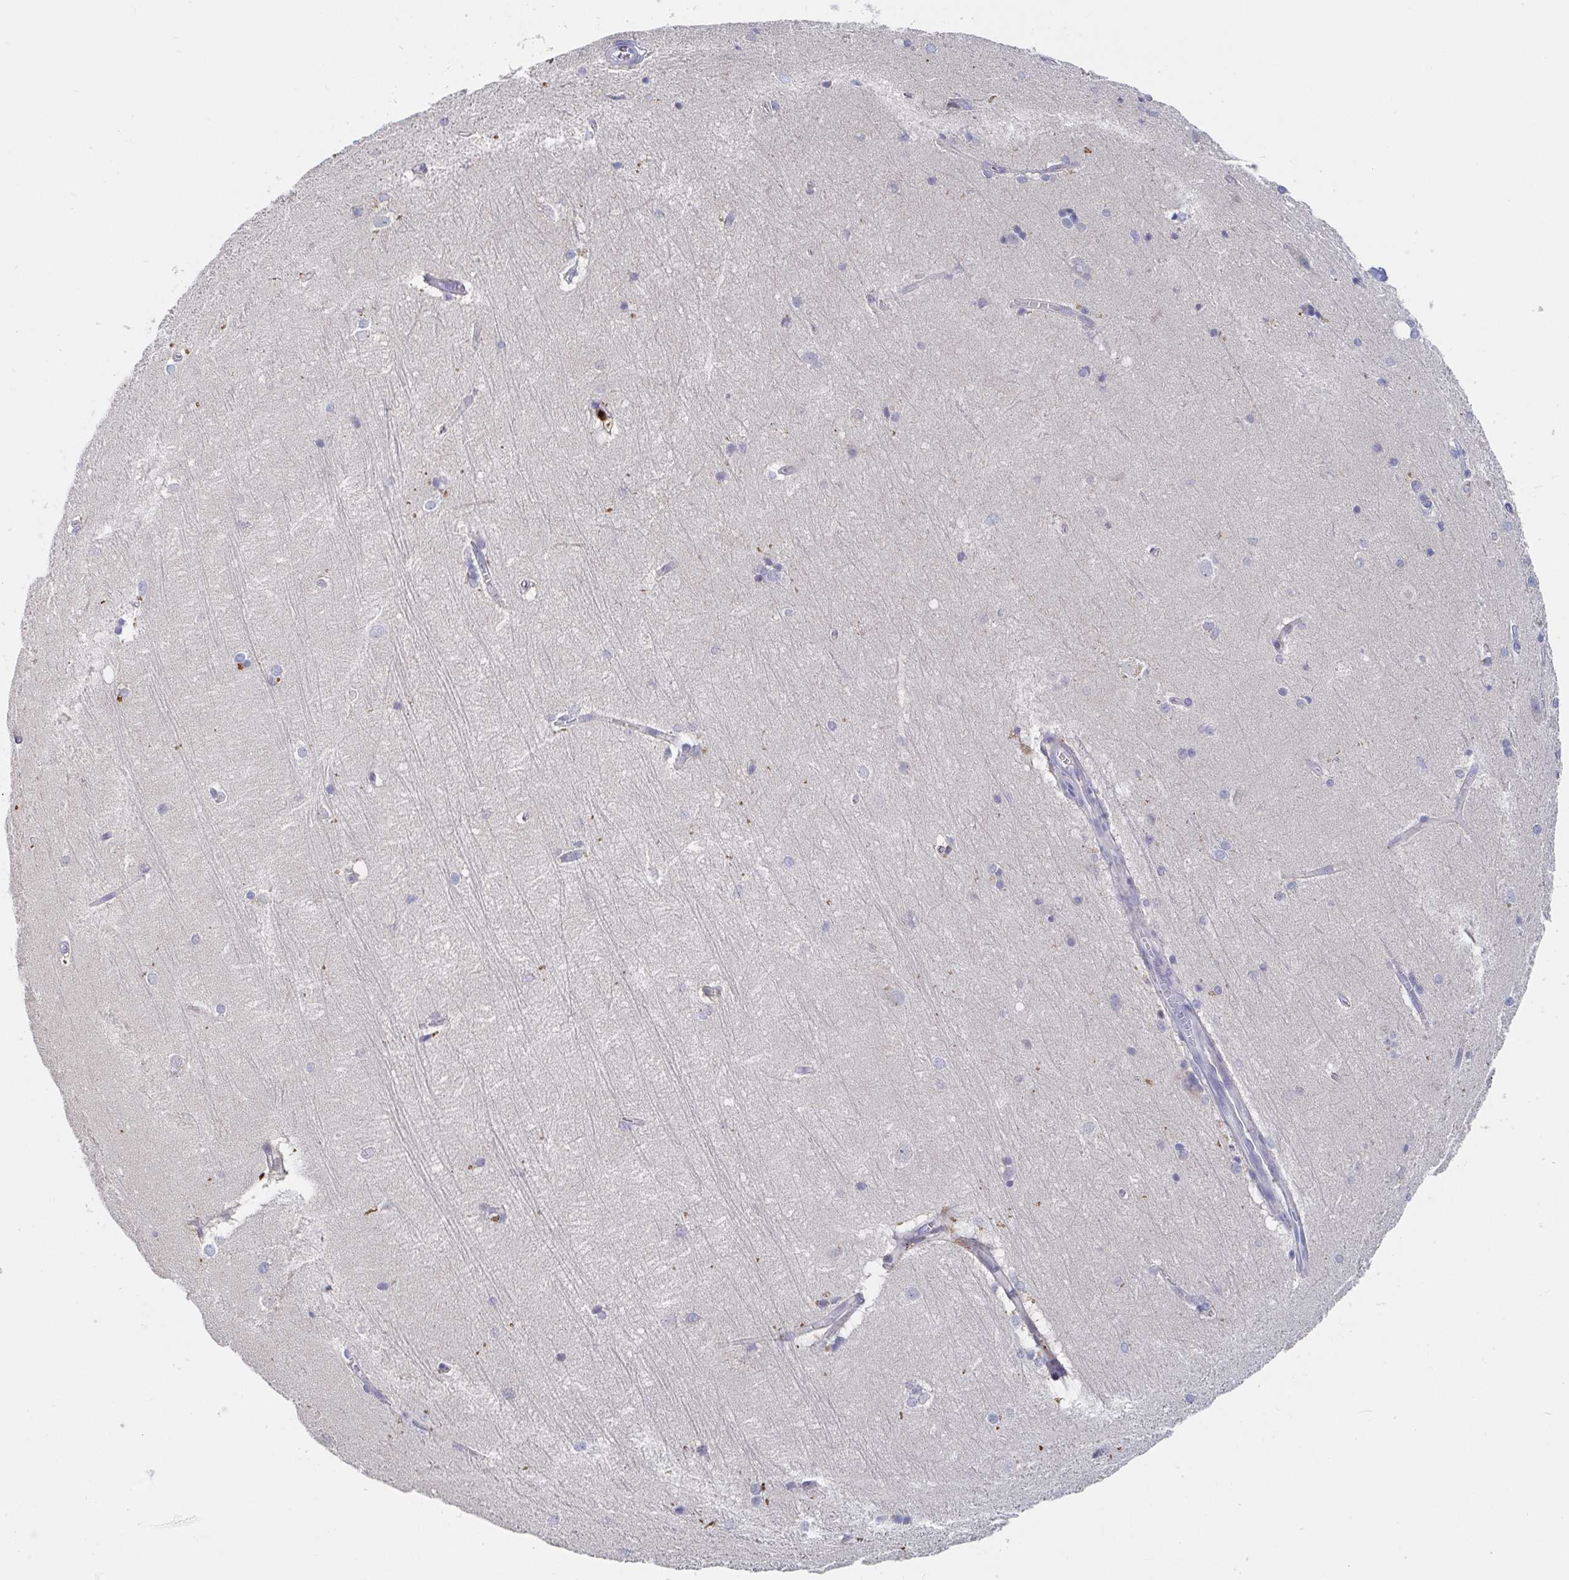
{"staining": {"intensity": "negative", "quantity": "none", "location": "none"}, "tissue": "hippocampus", "cell_type": "Glial cells", "image_type": "normal", "snomed": [{"axis": "morphology", "description": "Normal tissue, NOS"}, {"axis": "topography", "description": "Cerebral cortex"}, {"axis": "topography", "description": "Hippocampus"}], "caption": "Image shows no protein expression in glial cells of benign hippocampus.", "gene": "ZNF100", "patient": {"sex": "female", "age": 19}}